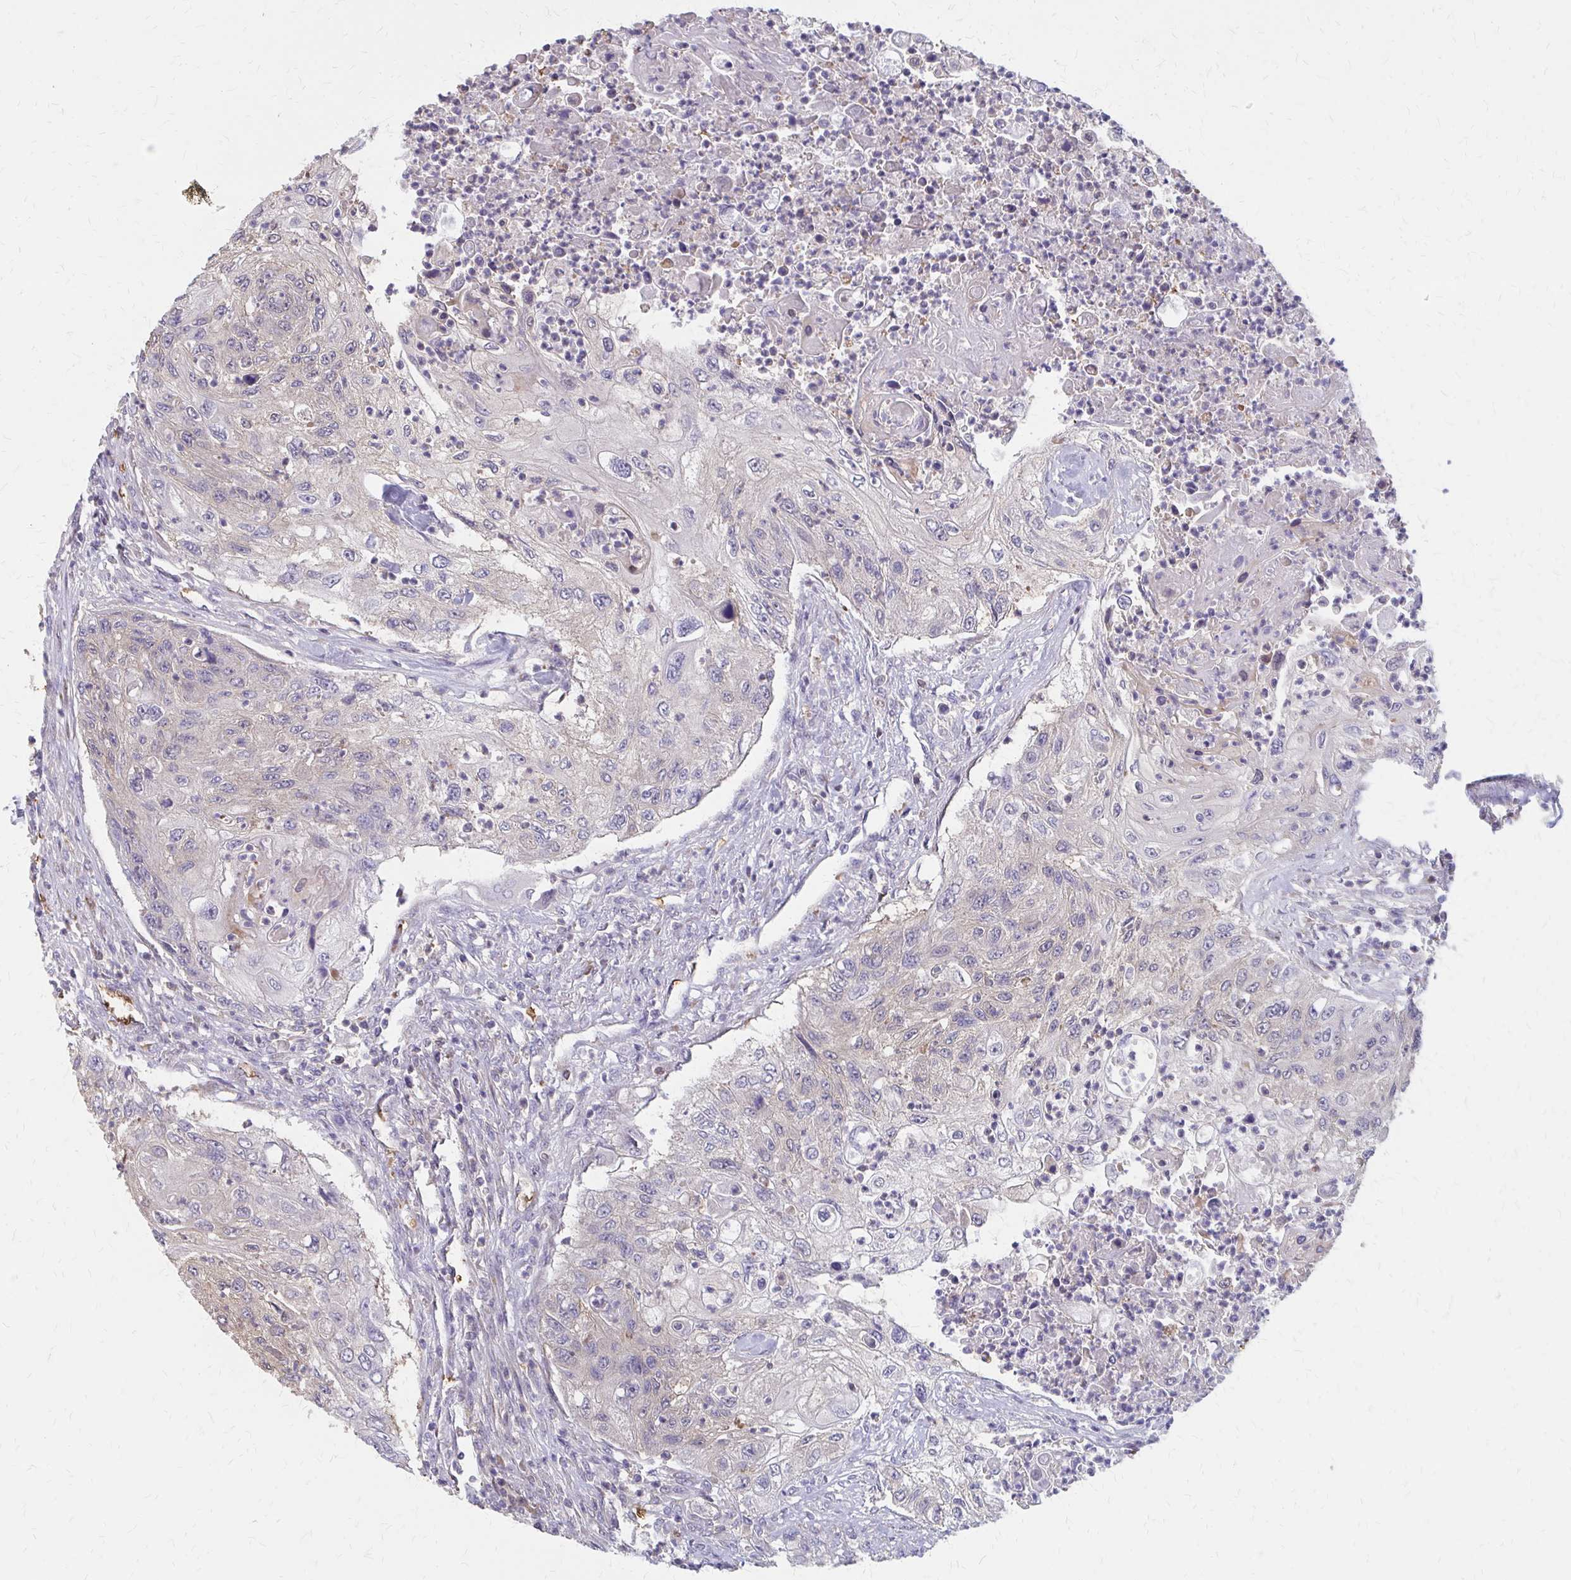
{"staining": {"intensity": "negative", "quantity": "none", "location": "none"}, "tissue": "urothelial cancer", "cell_type": "Tumor cells", "image_type": "cancer", "snomed": [{"axis": "morphology", "description": "Urothelial carcinoma, High grade"}, {"axis": "topography", "description": "Urinary bladder"}], "caption": "Urothelial cancer stained for a protein using IHC reveals no positivity tumor cells.", "gene": "IFI44L", "patient": {"sex": "female", "age": 60}}